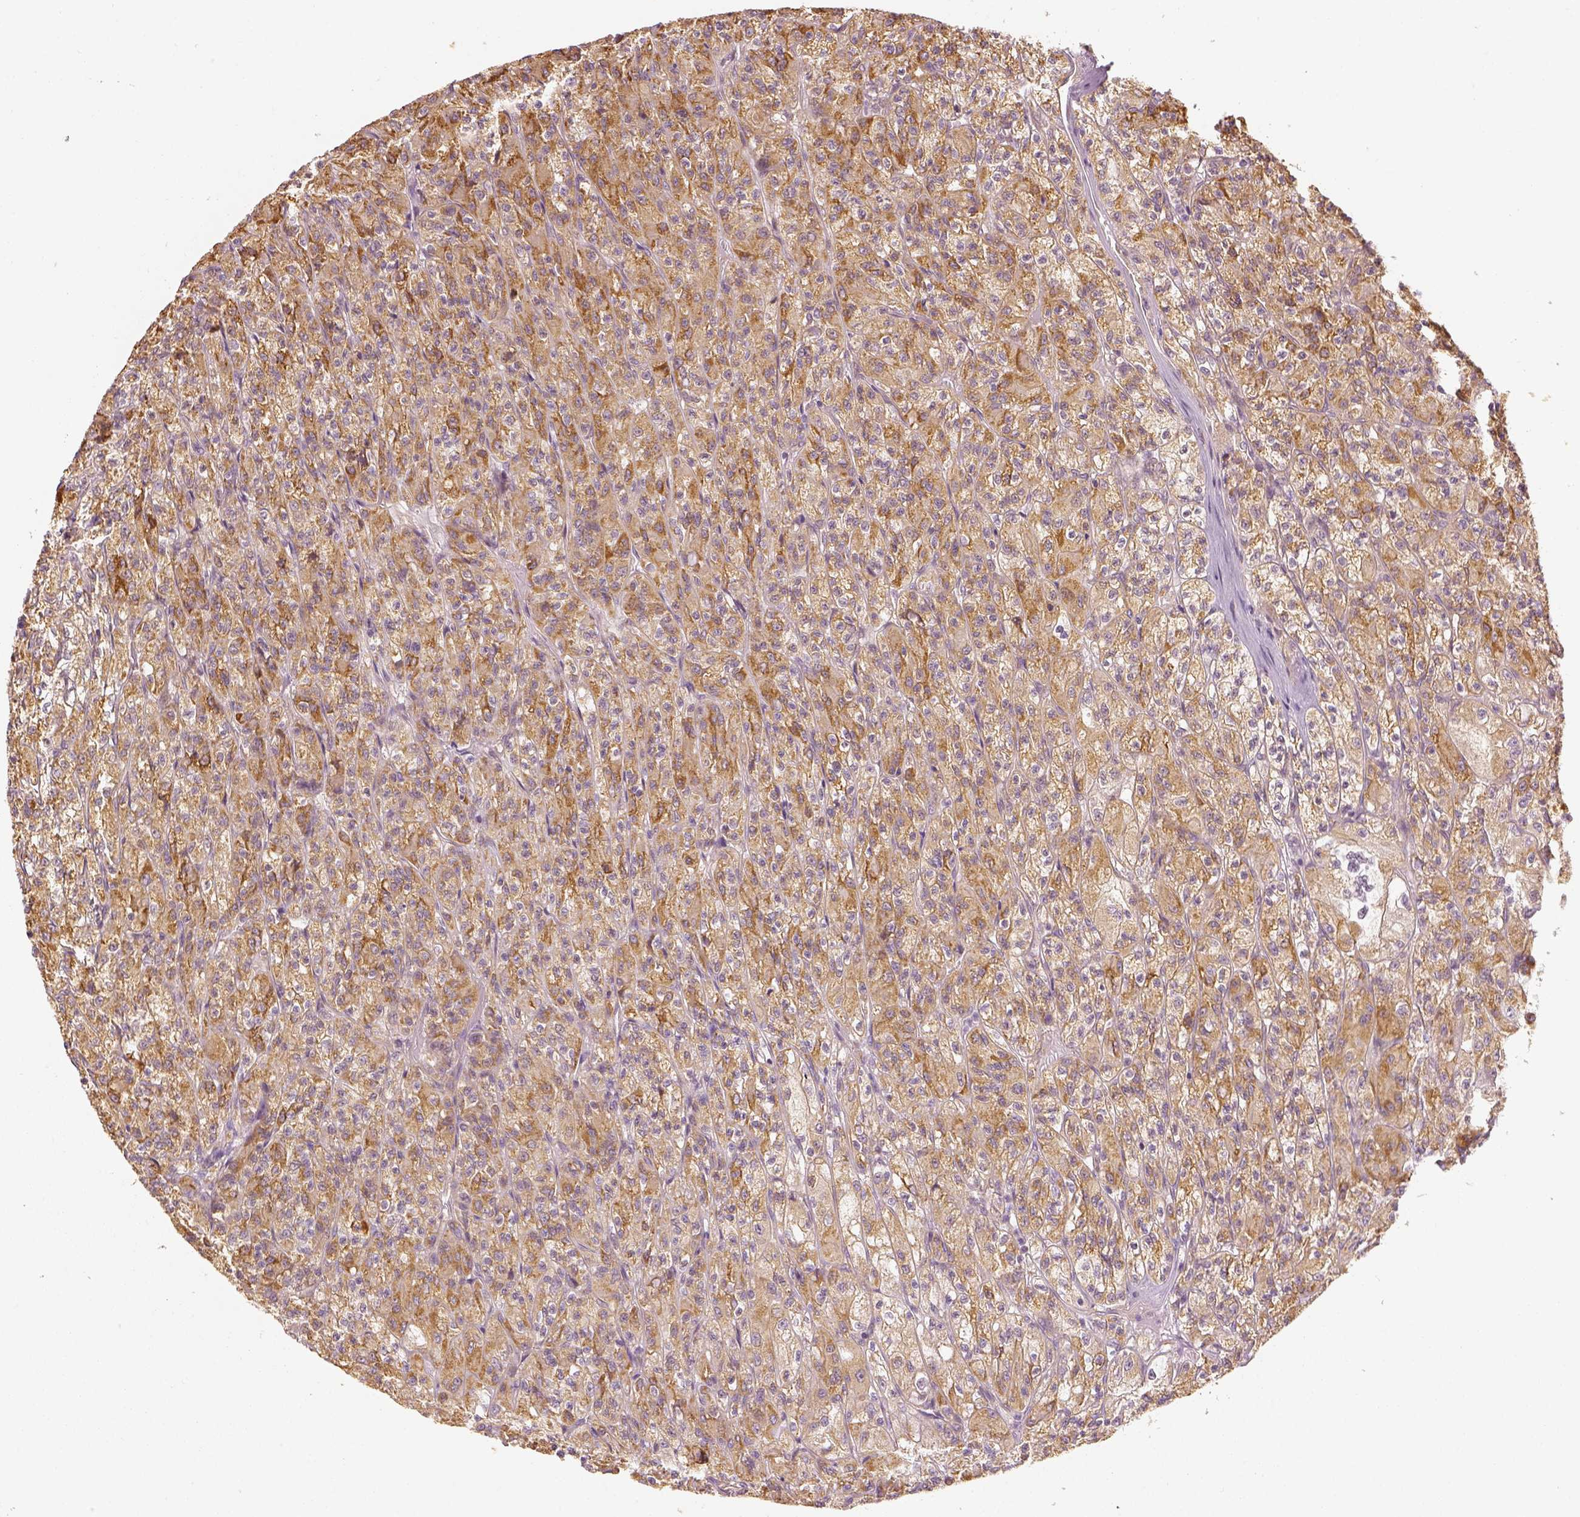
{"staining": {"intensity": "moderate", "quantity": ">75%", "location": "cytoplasmic/membranous"}, "tissue": "renal cancer", "cell_type": "Tumor cells", "image_type": "cancer", "snomed": [{"axis": "morphology", "description": "Adenocarcinoma, NOS"}, {"axis": "topography", "description": "Kidney"}], "caption": "An image showing moderate cytoplasmic/membranous staining in about >75% of tumor cells in renal cancer, as visualized by brown immunohistochemical staining.", "gene": "PAIP1", "patient": {"sex": "female", "age": 70}}